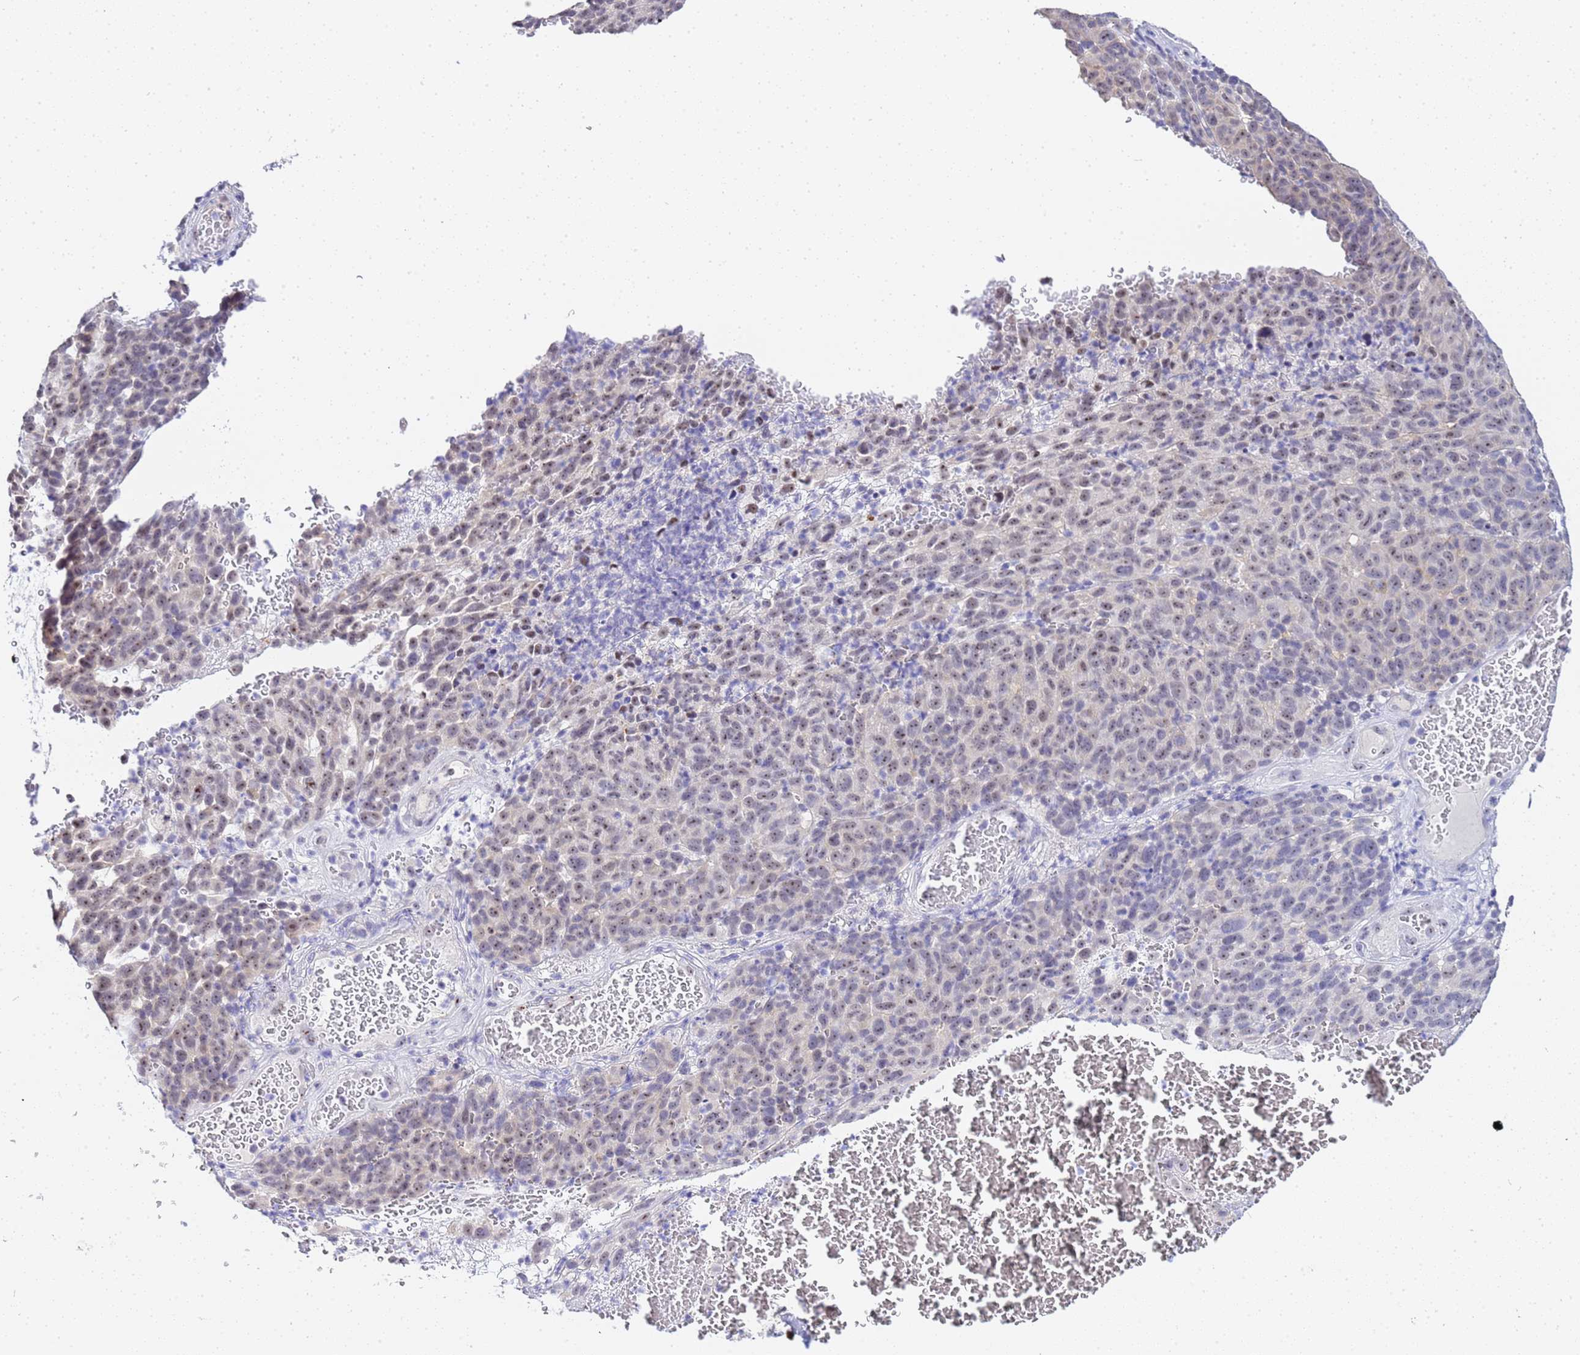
{"staining": {"intensity": "weak", "quantity": "25%-75%", "location": "nuclear"}, "tissue": "melanoma", "cell_type": "Tumor cells", "image_type": "cancer", "snomed": [{"axis": "morphology", "description": "Malignant melanoma, NOS"}, {"axis": "topography", "description": "Skin"}], "caption": "This is a micrograph of immunohistochemistry (IHC) staining of malignant melanoma, which shows weak staining in the nuclear of tumor cells.", "gene": "ACTL6B", "patient": {"sex": "male", "age": 49}}